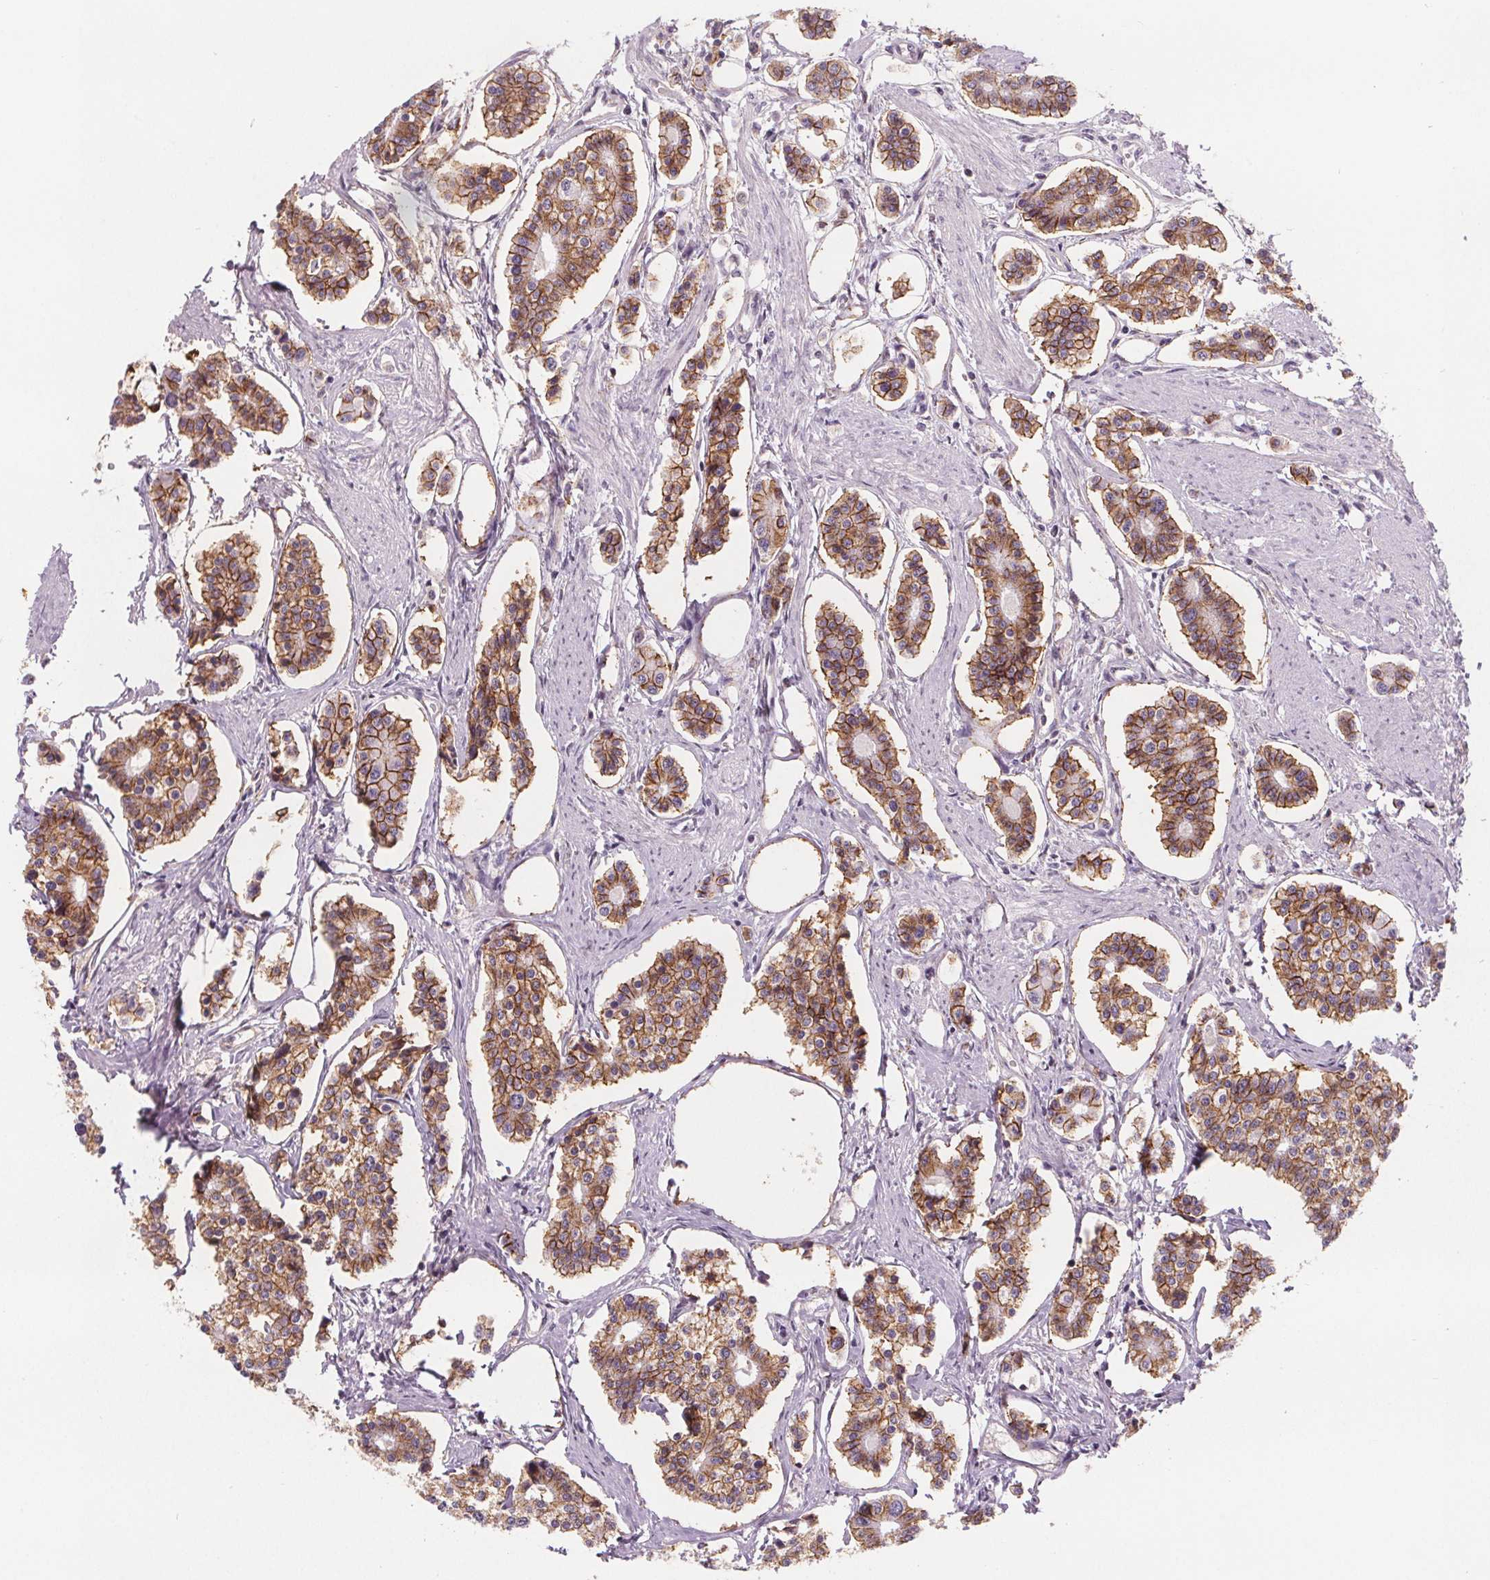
{"staining": {"intensity": "moderate", "quantity": ">75%", "location": "cytoplasmic/membranous"}, "tissue": "carcinoid", "cell_type": "Tumor cells", "image_type": "cancer", "snomed": [{"axis": "morphology", "description": "Carcinoid, malignant, NOS"}, {"axis": "topography", "description": "Small intestine"}], "caption": "Carcinoid stained with a protein marker exhibits moderate staining in tumor cells.", "gene": "ATP1A1", "patient": {"sex": "female", "age": 65}}